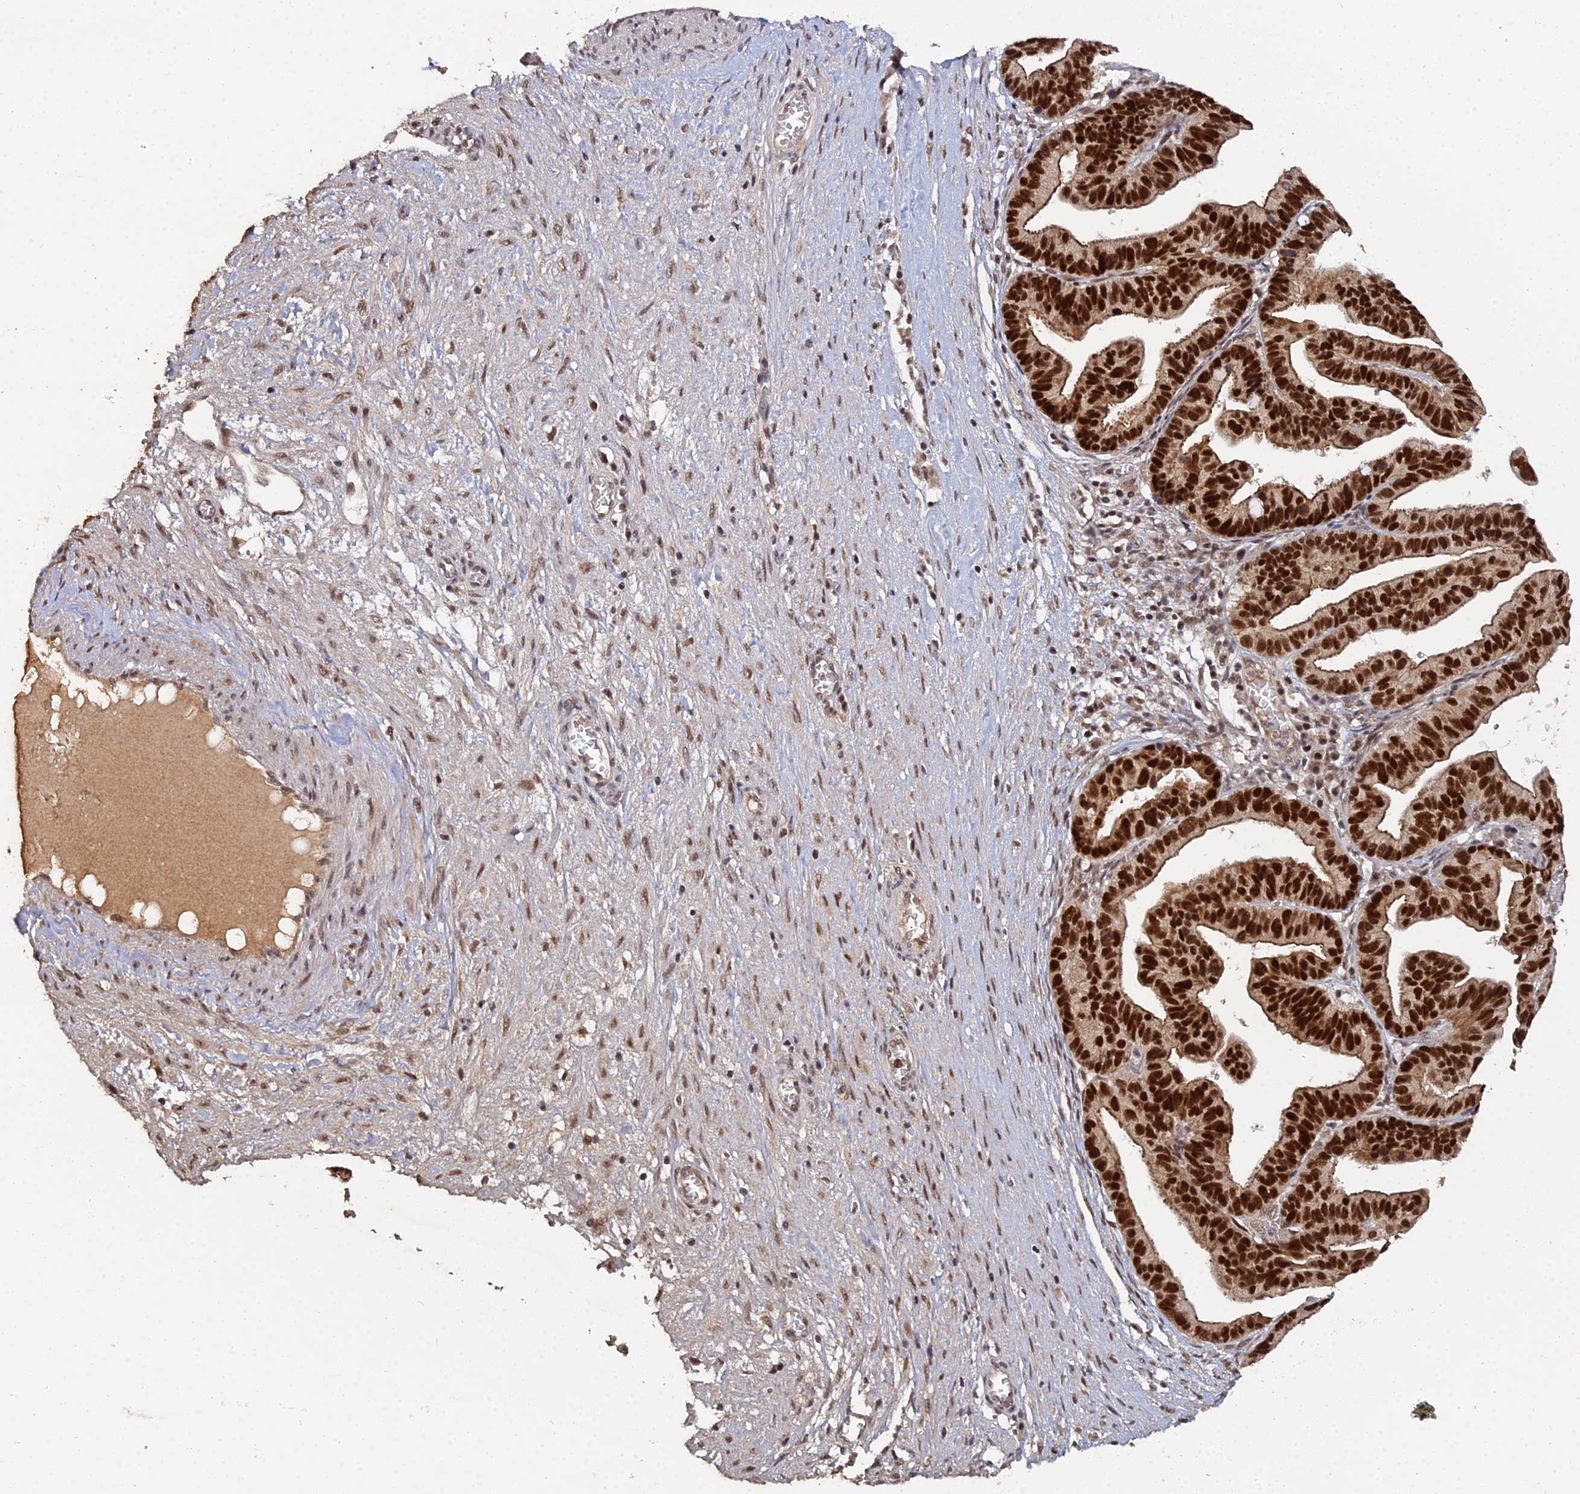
{"staining": {"intensity": "strong", "quantity": ">75%", "location": "cytoplasmic/membranous,nuclear"}, "tissue": "ovarian cancer", "cell_type": "Tumor cells", "image_type": "cancer", "snomed": [{"axis": "morphology", "description": "Cystadenocarcinoma, serous, NOS"}, {"axis": "topography", "description": "Ovary"}], "caption": "There is high levels of strong cytoplasmic/membranous and nuclear positivity in tumor cells of ovarian serous cystadenocarcinoma, as demonstrated by immunohistochemical staining (brown color).", "gene": "ERCC5", "patient": {"sex": "female", "age": 56}}